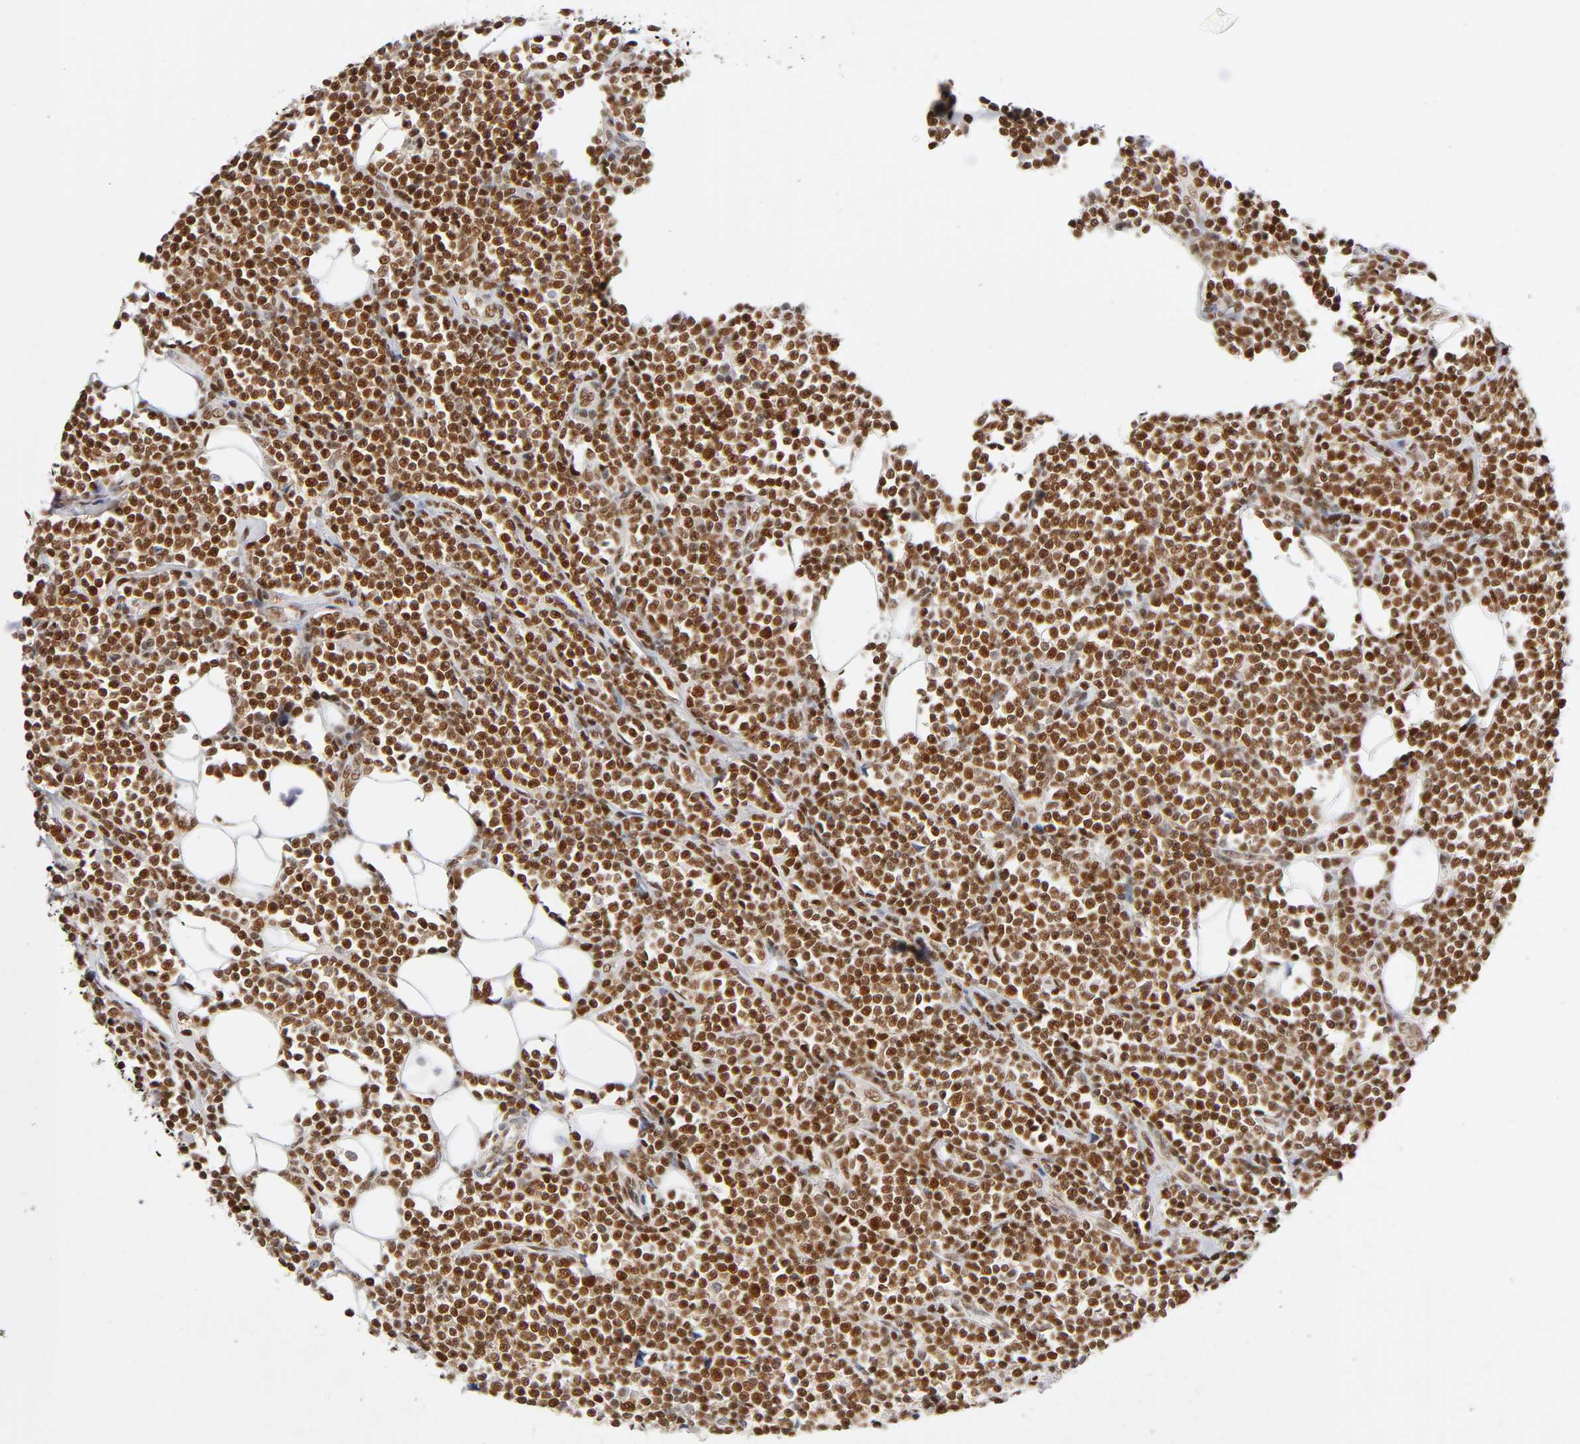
{"staining": {"intensity": "strong", "quantity": ">75%", "location": "nuclear"}, "tissue": "lymphoma", "cell_type": "Tumor cells", "image_type": "cancer", "snomed": [{"axis": "morphology", "description": "Malignant lymphoma, non-Hodgkin's type, Low grade"}, {"axis": "topography", "description": "Soft tissue"}], "caption": "High-power microscopy captured an immunohistochemistry photomicrograph of lymphoma, revealing strong nuclear expression in approximately >75% of tumor cells.", "gene": "ILKAP", "patient": {"sex": "male", "age": 92}}